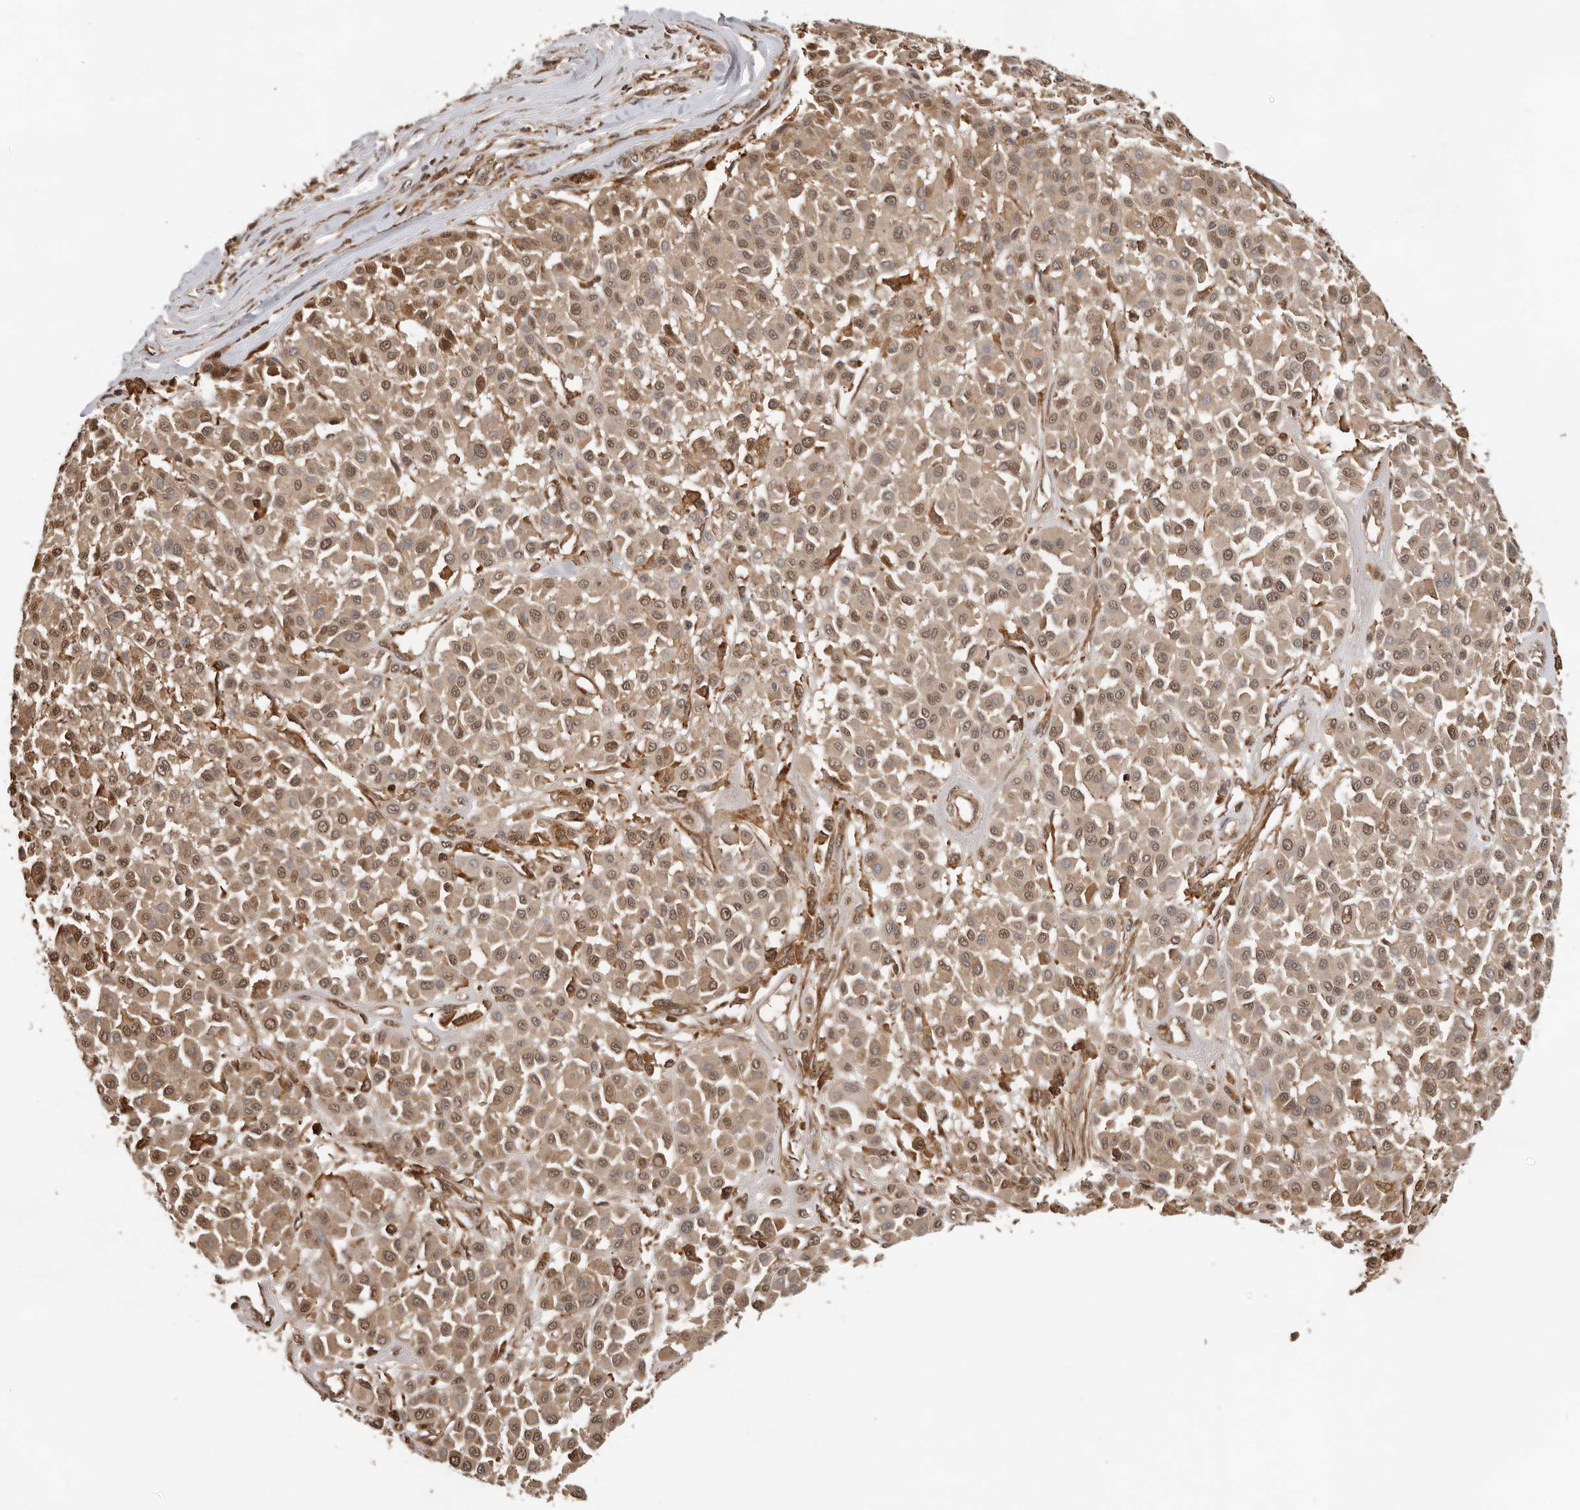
{"staining": {"intensity": "moderate", "quantity": ">75%", "location": "cytoplasmic/membranous,nuclear"}, "tissue": "melanoma", "cell_type": "Tumor cells", "image_type": "cancer", "snomed": [{"axis": "morphology", "description": "Malignant melanoma, Metastatic site"}, {"axis": "topography", "description": "Soft tissue"}], "caption": "Immunohistochemical staining of melanoma reveals medium levels of moderate cytoplasmic/membranous and nuclear staining in approximately >75% of tumor cells. (Stains: DAB in brown, nuclei in blue, Microscopy: brightfield microscopy at high magnification).", "gene": "RNF157", "patient": {"sex": "male", "age": 41}}